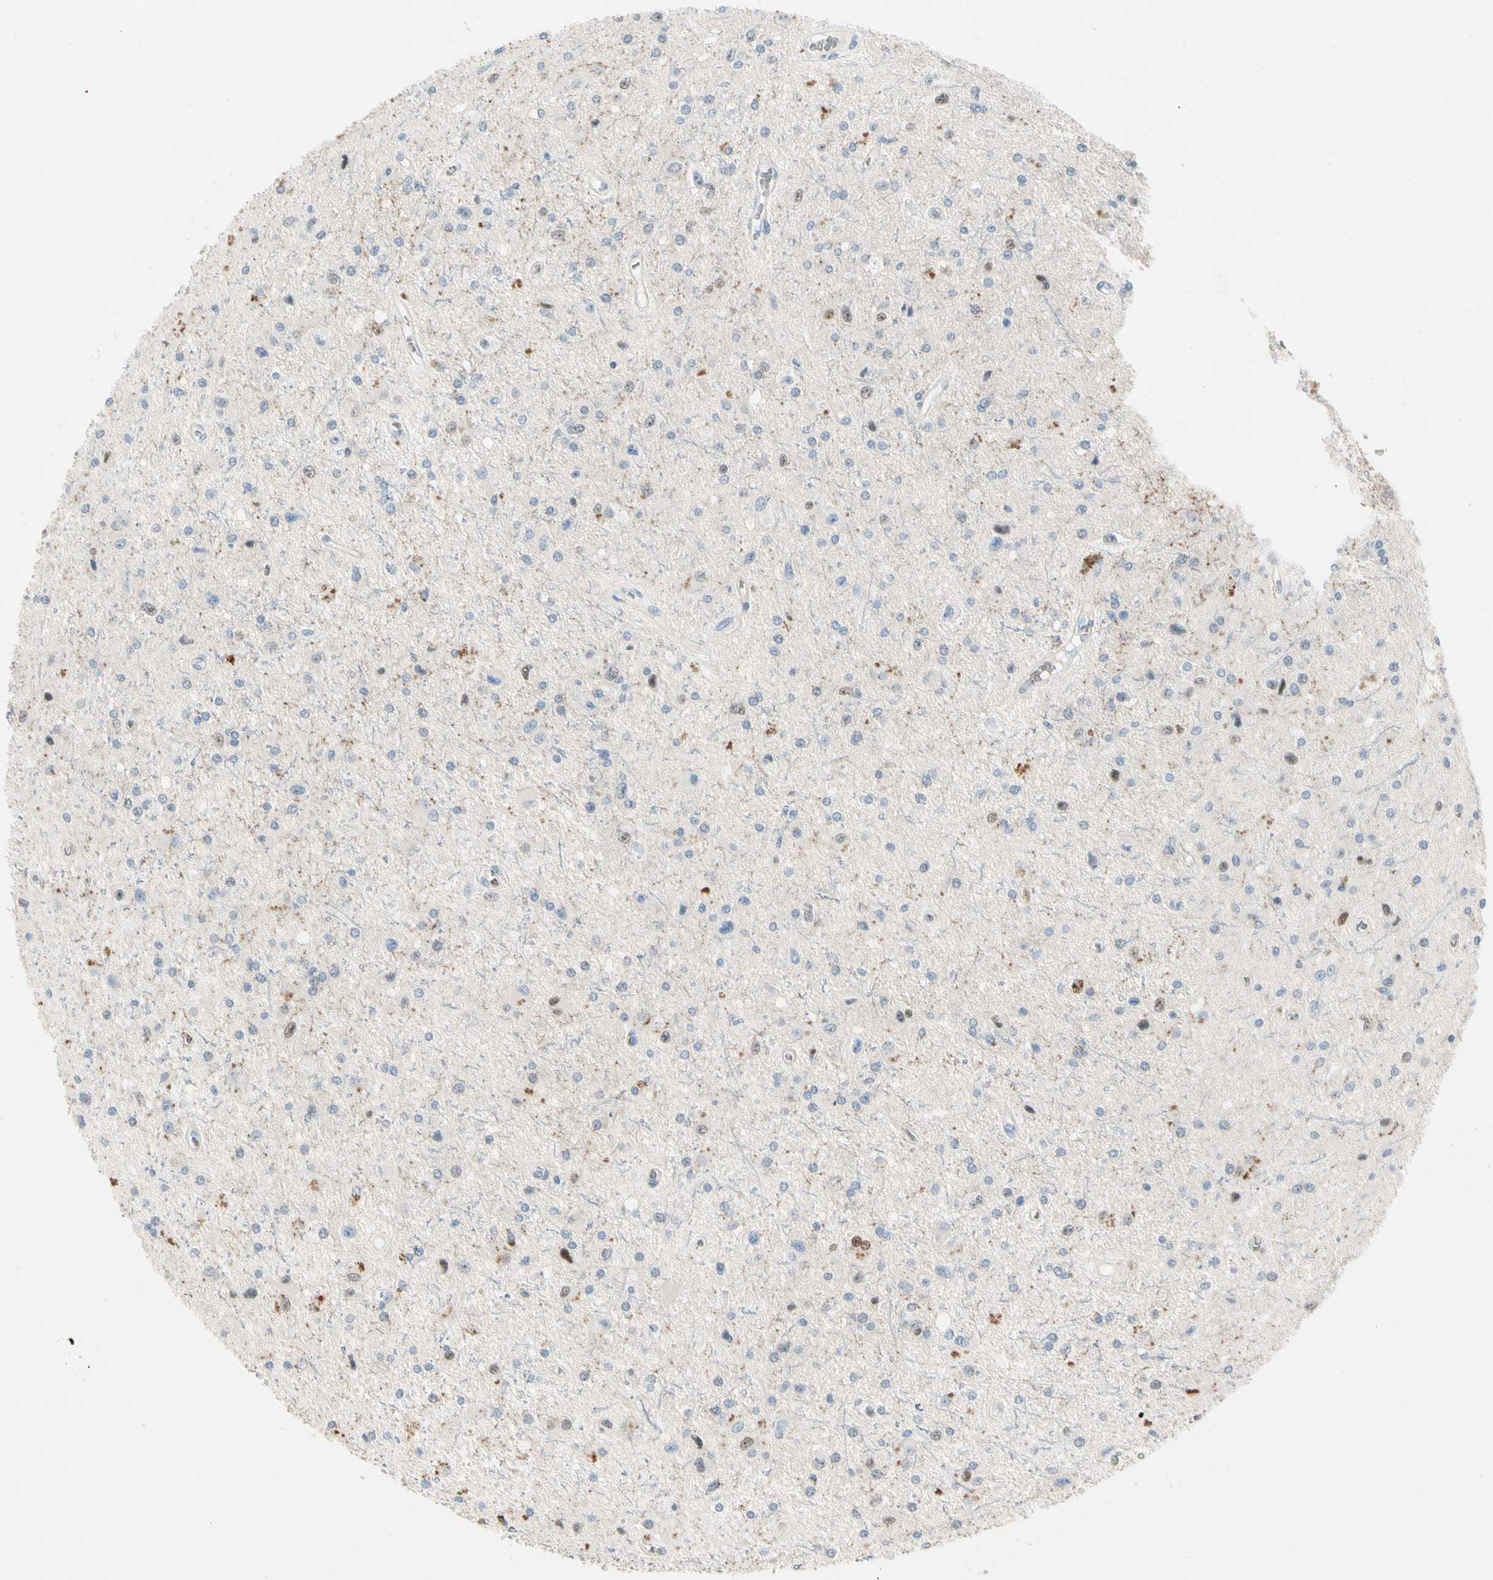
{"staining": {"intensity": "weak", "quantity": "<25%", "location": "nuclear"}, "tissue": "glioma", "cell_type": "Tumor cells", "image_type": "cancer", "snomed": [{"axis": "morphology", "description": "Glioma, malignant, Low grade"}, {"axis": "topography", "description": "Brain"}], "caption": "Immunohistochemistry of human low-grade glioma (malignant) reveals no positivity in tumor cells.", "gene": "CA1", "patient": {"sex": "male", "age": 58}}